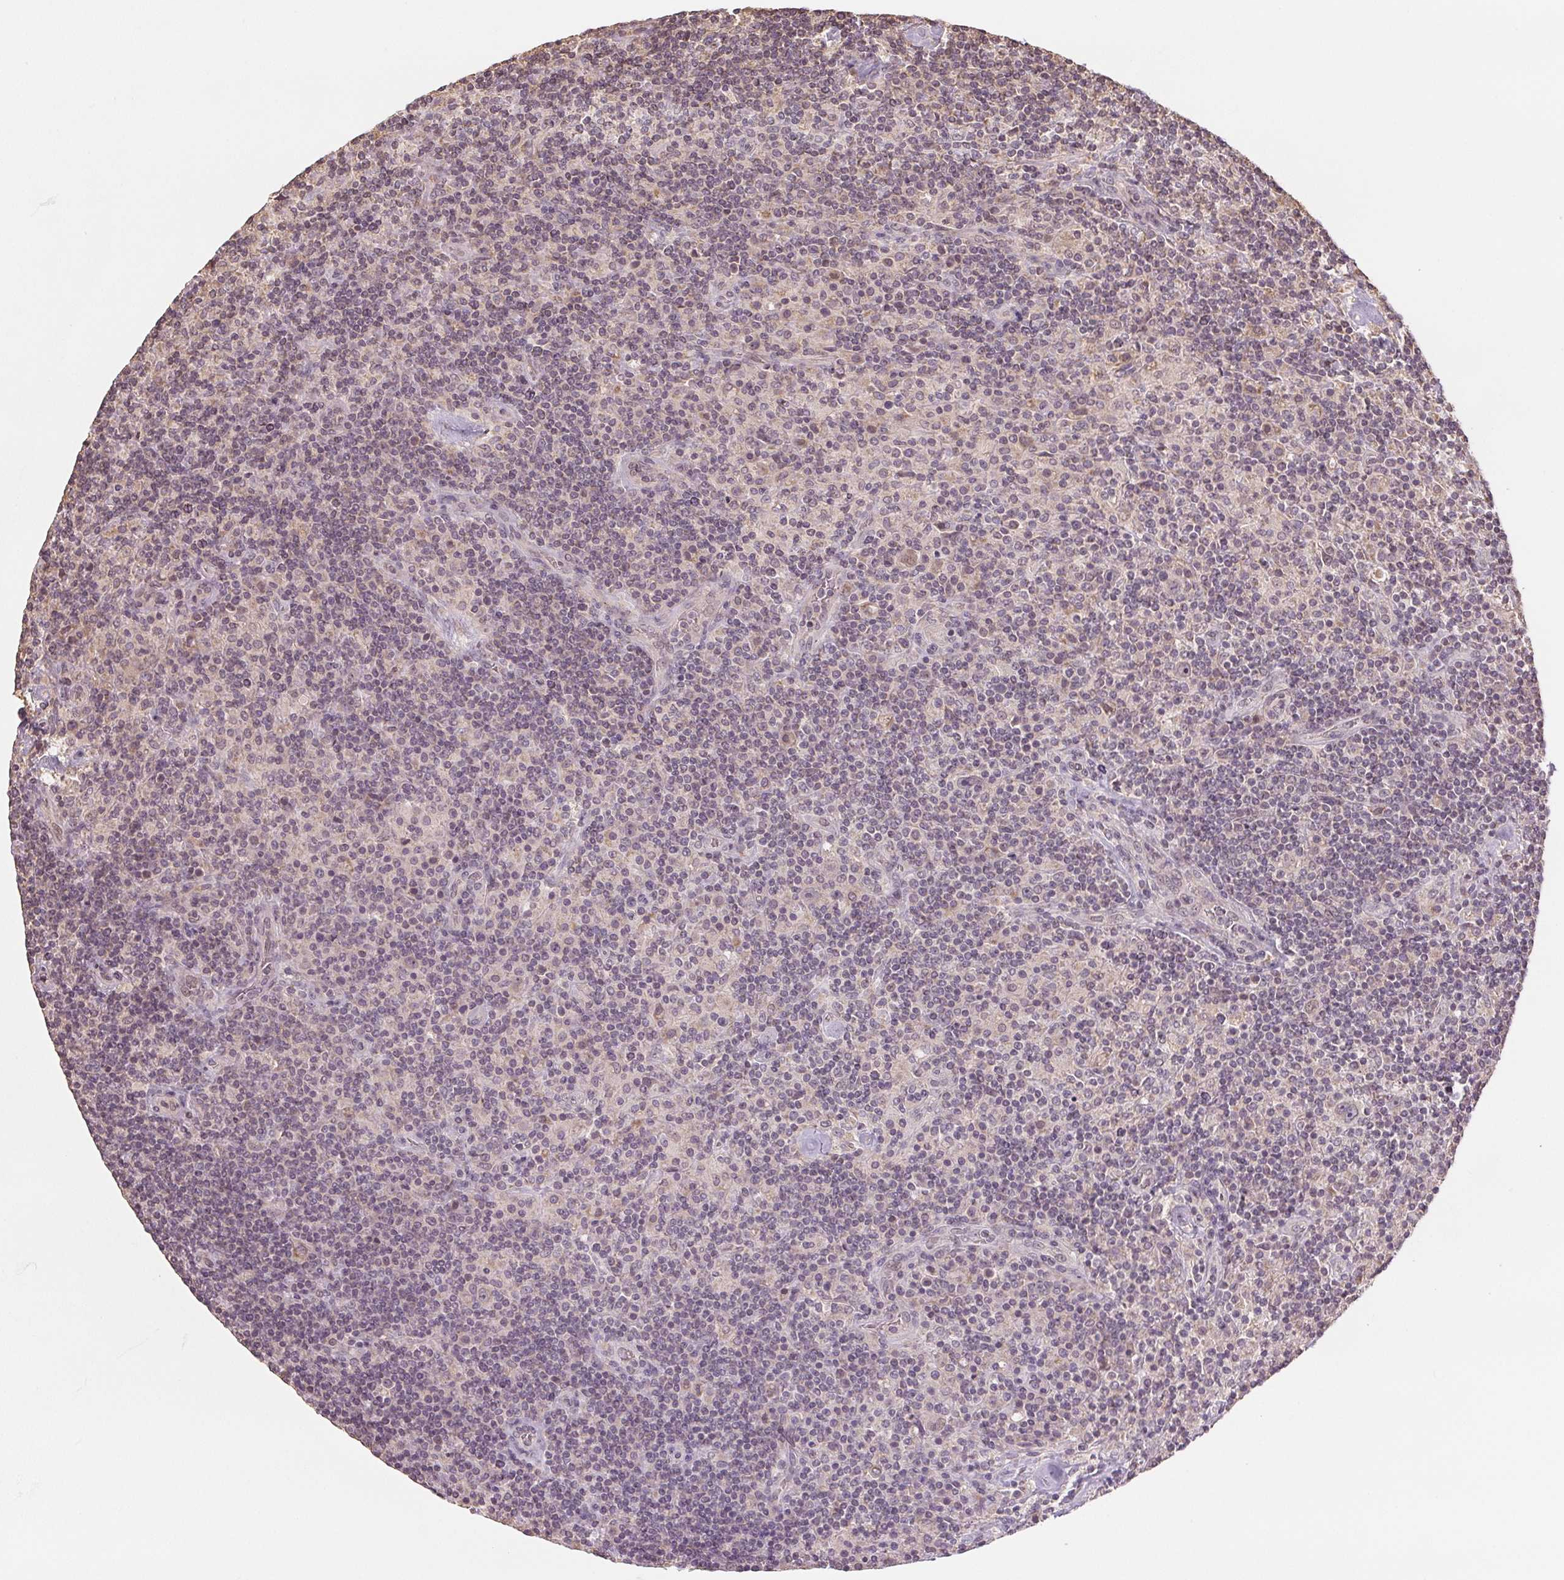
{"staining": {"intensity": "negative", "quantity": "none", "location": "none"}, "tissue": "lymphoma", "cell_type": "Tumor cells", "image_type": "cancer", "snomed": [{"axis": "morphology", "description": "Hodgkin's disease, NOS"}, {"axis": "topography", "description": "Lymph node"}], "caption": "IHC photomicrograph of lymphoma stained for a protein (brown), which exhibits no staining in tumor cells.", "gene": "COX14", "patient": {"sex": "male", "age": 70}}